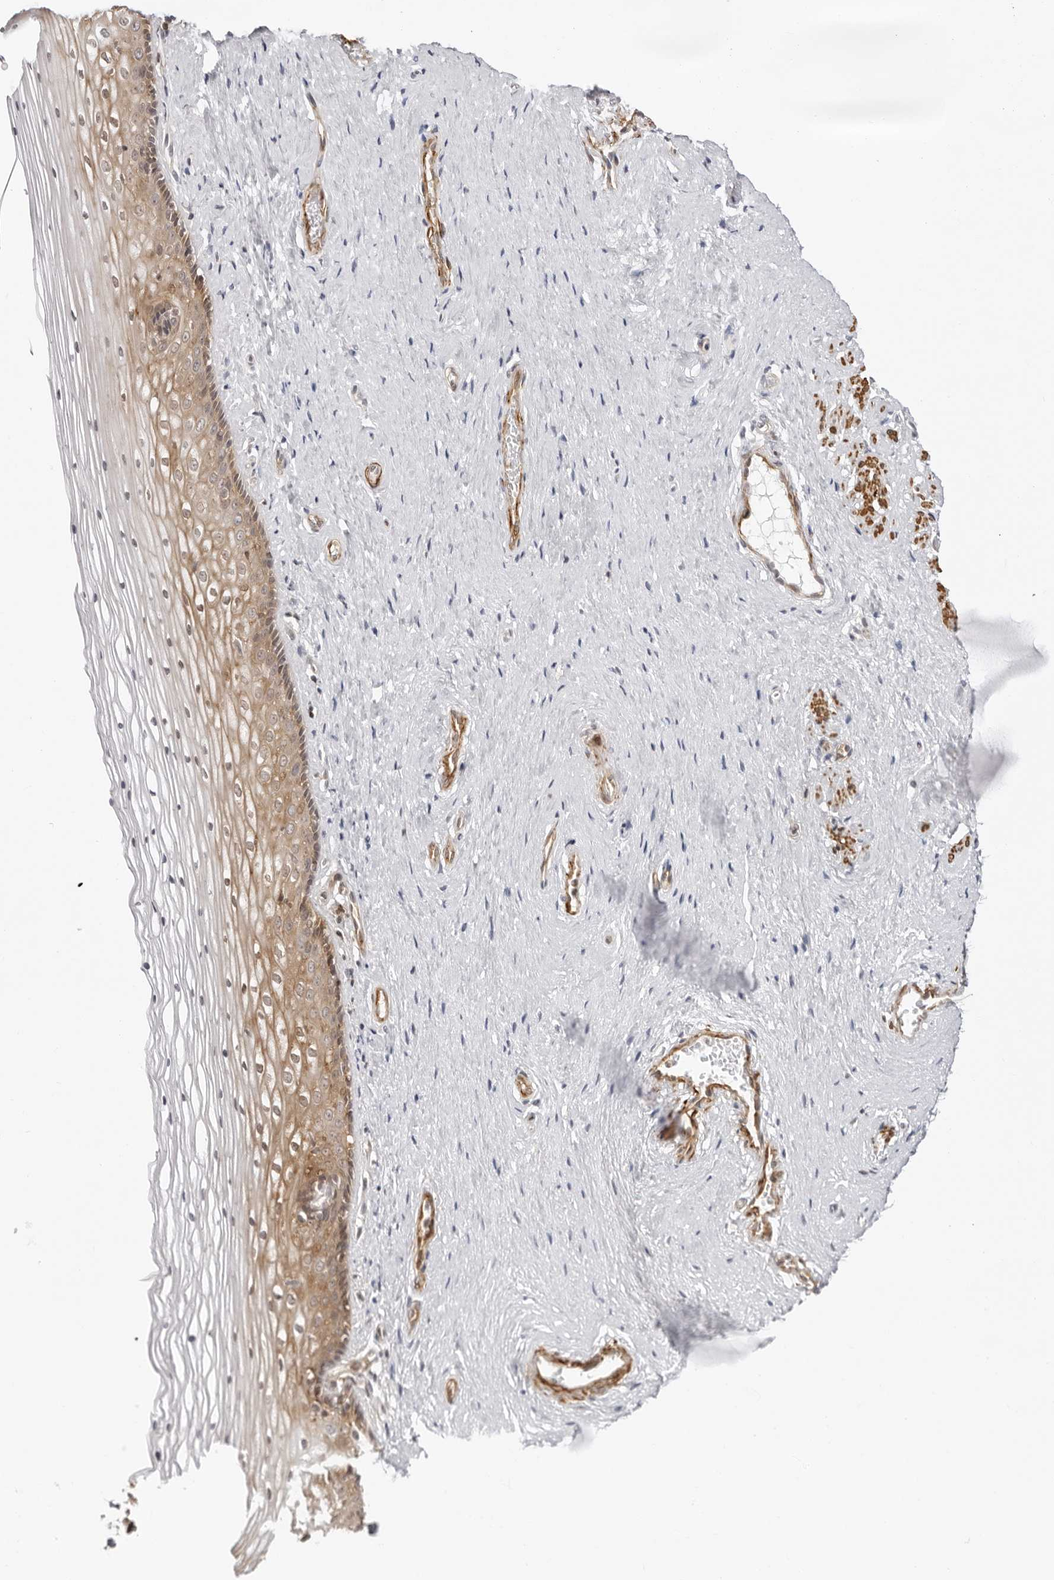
{"staining": {"intensity": "moderate", "quantity": "25%-75%", "location": "cytoplasmic/membranous"}, "tissue": "vagina", "cell_type": "Squamous epithelial cells", "image_type": "normal", "snomed": [{"axis": "morphology", "description": "Normal tissue, NOS"}, {"axis": "topography", "description": "Vagina"}], "caption": "Immunohistochemical staining of benign vagina exhibits moderate cytoplasmic/membranous protein expression in approximately 25%-75% of squamous epithelial cells.", "gene": "UNK", "patient": {"sex": "female", "age": 46}}